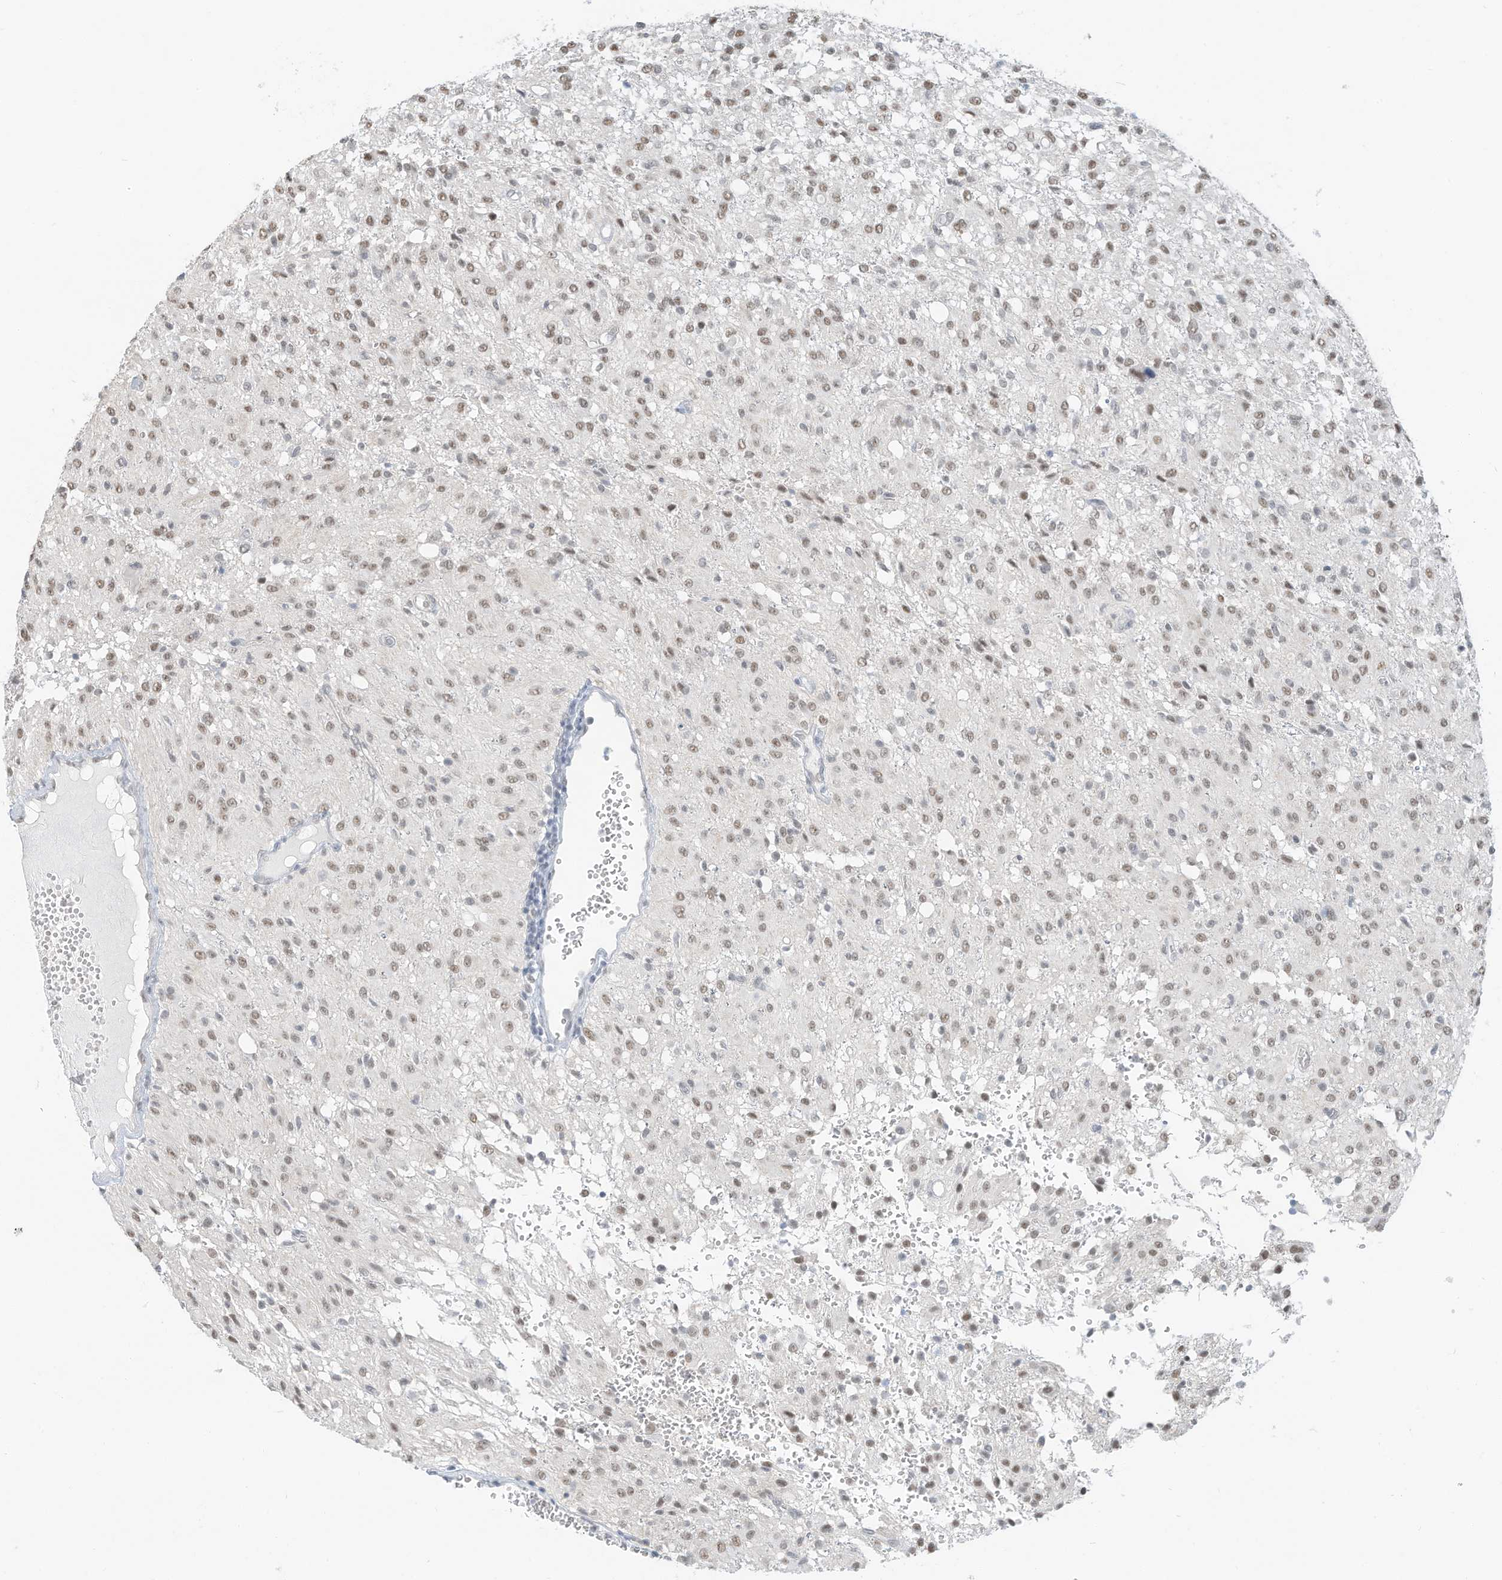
{"staining": {"intensity": "weak", "quantity": ">75%", "location": "nuclear"}, "tissue": "glioma", "cell_type": "Tumor cells", "image_type": "cancer", "snomed": [{"axis": "morphology", "description": "Glioma, malignant, High grade"}, {"axis": "topography", "description": "Brain"}], "caption": "Protein expression analysis of malignant glioma (high-grade) displays weak nuclear staining in approximately >75% of tumor cells.", "gene": "PGC", "patient": {"sex": "female", "age": 59}}